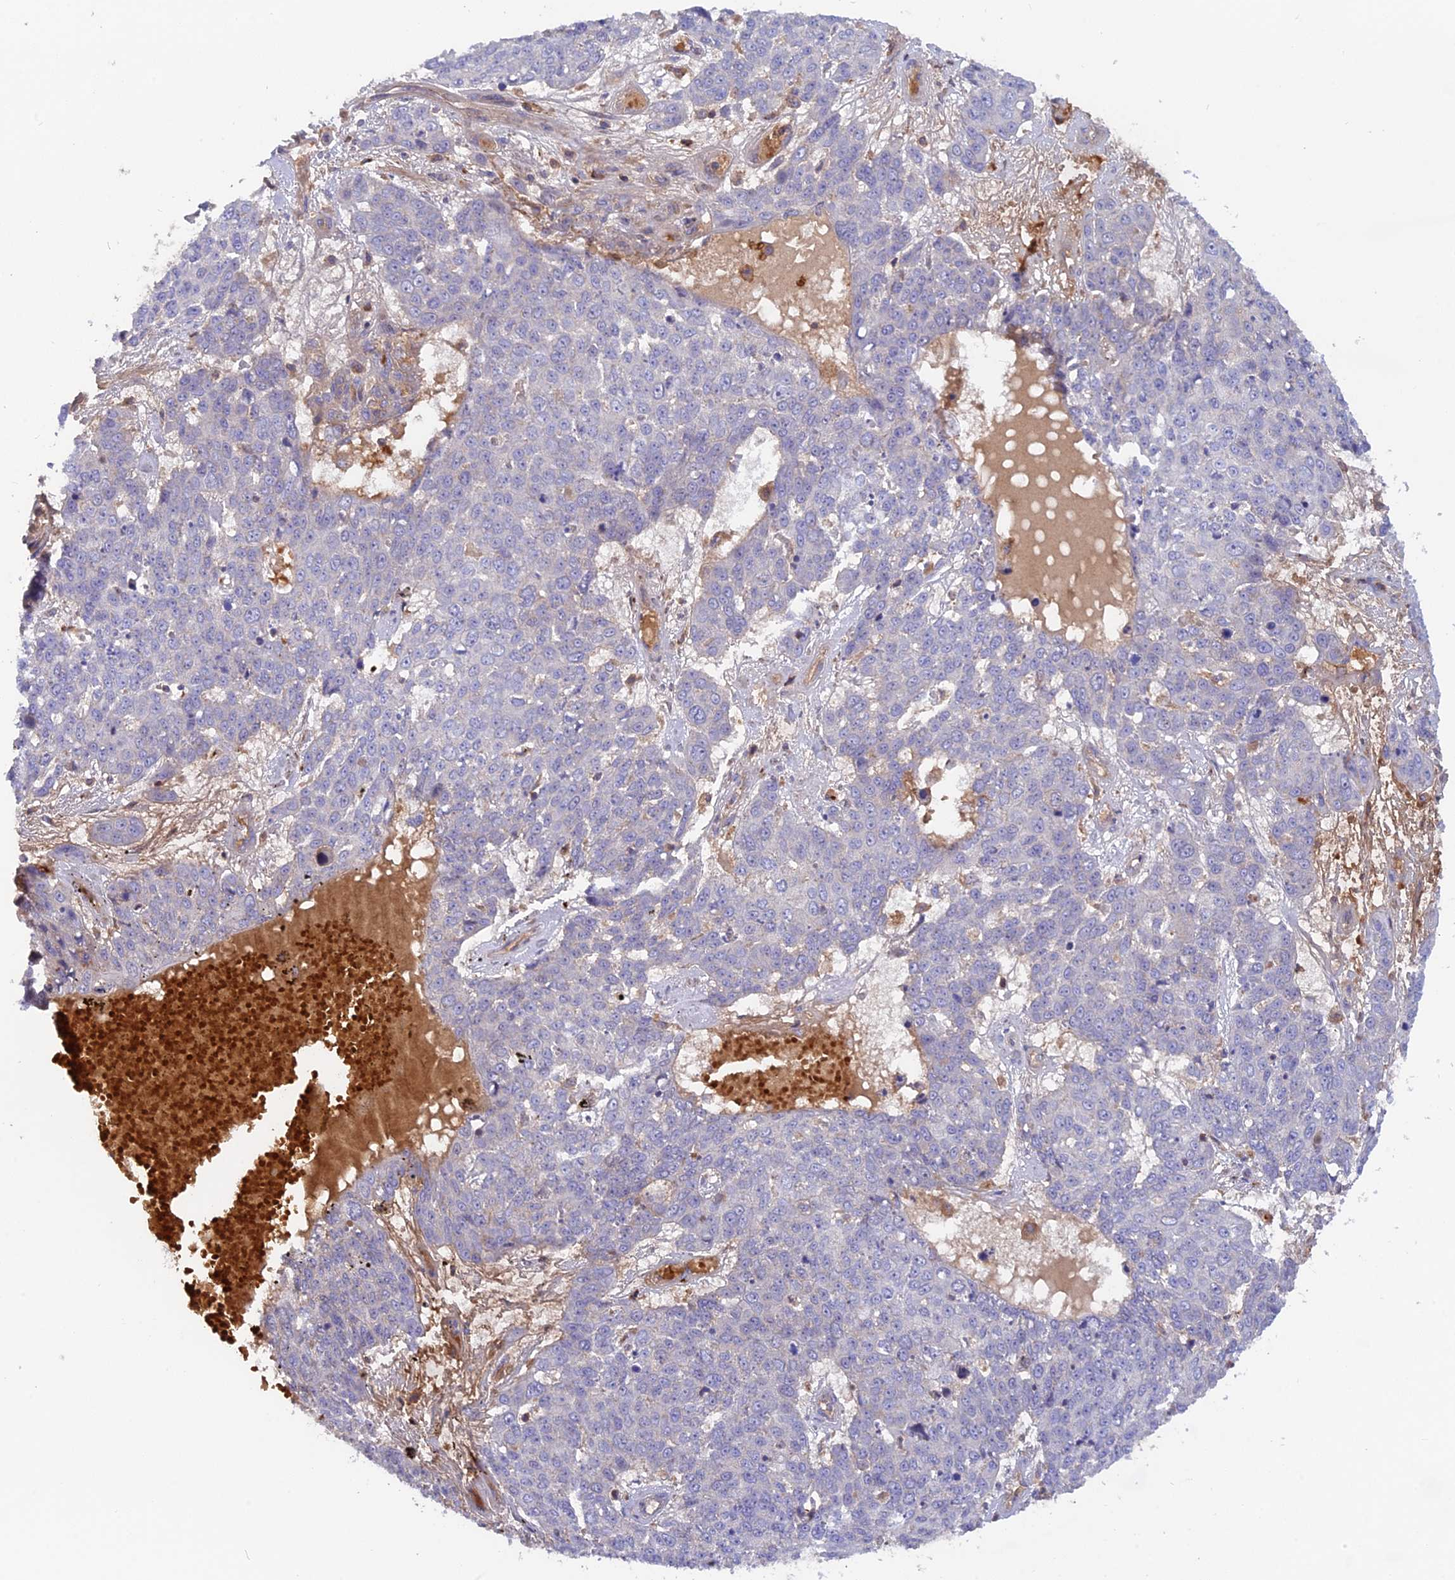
{"staining": {"intensity": "negative", "quantity": "none", "location": "none"}, "tissue": "skin cancer", "cell_type": "Tumor cells", "image_type": "cancer", "snomed": [{"axis": "morphology", "description": "Squamous cell carcinoma, NOS"}, {"axis": "topography", "description": "Skin"}], "caption": "There is no significant staining in tumor cells of skin cancer. (IHC, brightfield microscopy, high magnification).", "gene": "CPNE7", "patient": {"sex": "male", "age": 71}}